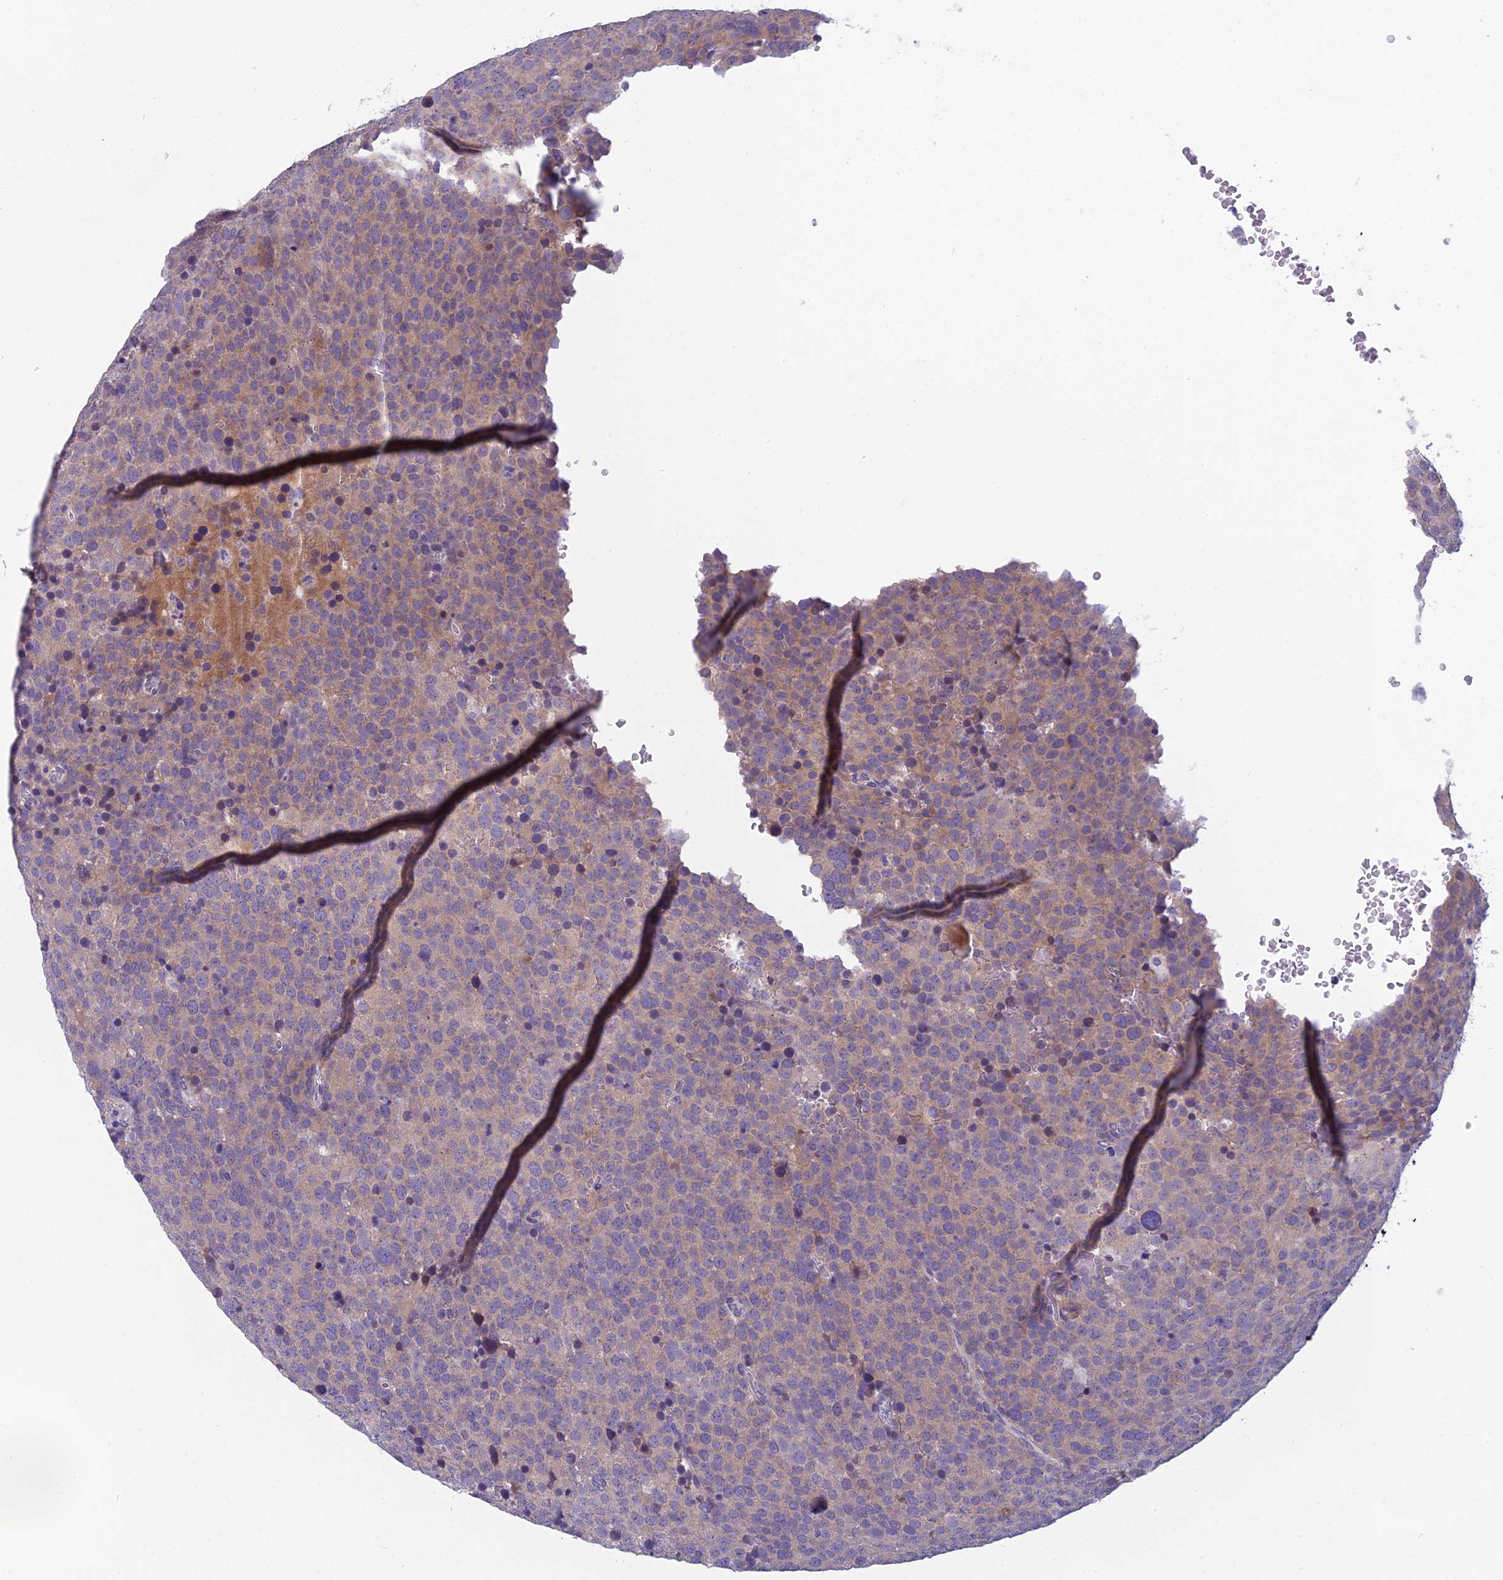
{"staining": {"intensity": "weak", "quantity": "25%-75%", "location": "cytoplasmic/membranous"}, "tissue": "testis cancer", "cell_type": "Tumor cells", "image_type": "cancer", "snomed": [{"axis": "morphology", "description": "Seminoma, NOS"}, {"axis": "topography", "description": "Testis"}], "caption": "DAB immunohistochemical staining of human testis cancer displays weak cytoplasmic/membranous protein positivity in about 25%-75% of tumor cells. The staining is performed using DAB (3,3'-diaminobenzidine) brown chromogen to label protein expression. The nuclei are counter-stained blue using hematoxylin.", "gene": "RBM41", "patient": {"sex": "male", "age": 71}}